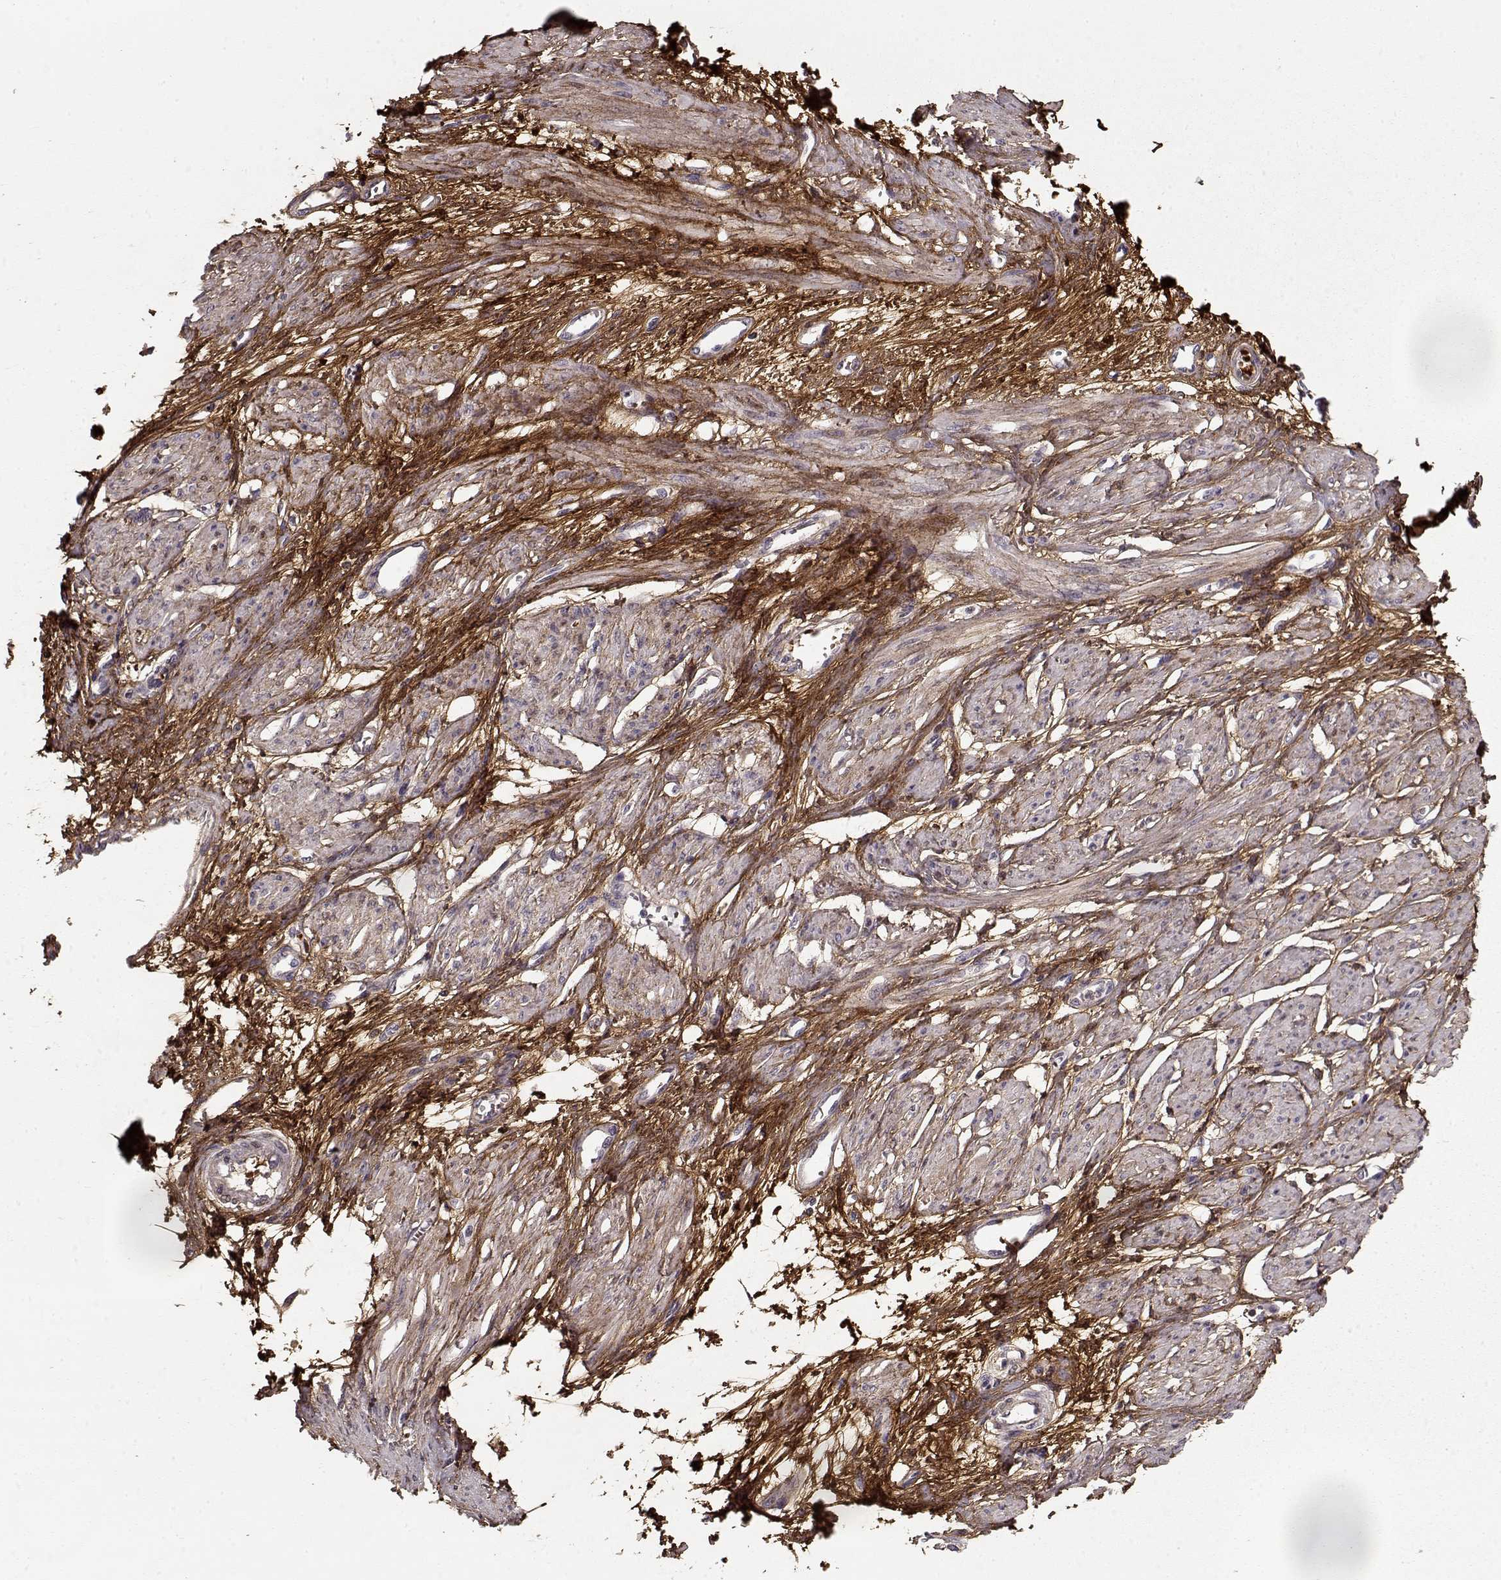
{"staining": {"intensity": "negative", "quantity": "none", "location": "none"}, "tissue": "smooth muscle", "cell_type": "Smooth muscle cells", "image_type": "normal", "snomed": [{"axis": "morphology", "description": "Normal tissue, NOS"}, {"axis": "topography", "description": "Smooth muscle"}, {"axis": "topography", "description": "Uterus"}], "caption": "IHC image of benign human smooth muscle stained for a protein (brown), which displays no positivity in smooth muscle cells. (DAB IHC, high magnification).", "gene": "LUM", "patient": {"sex": "female", "age": 39}}